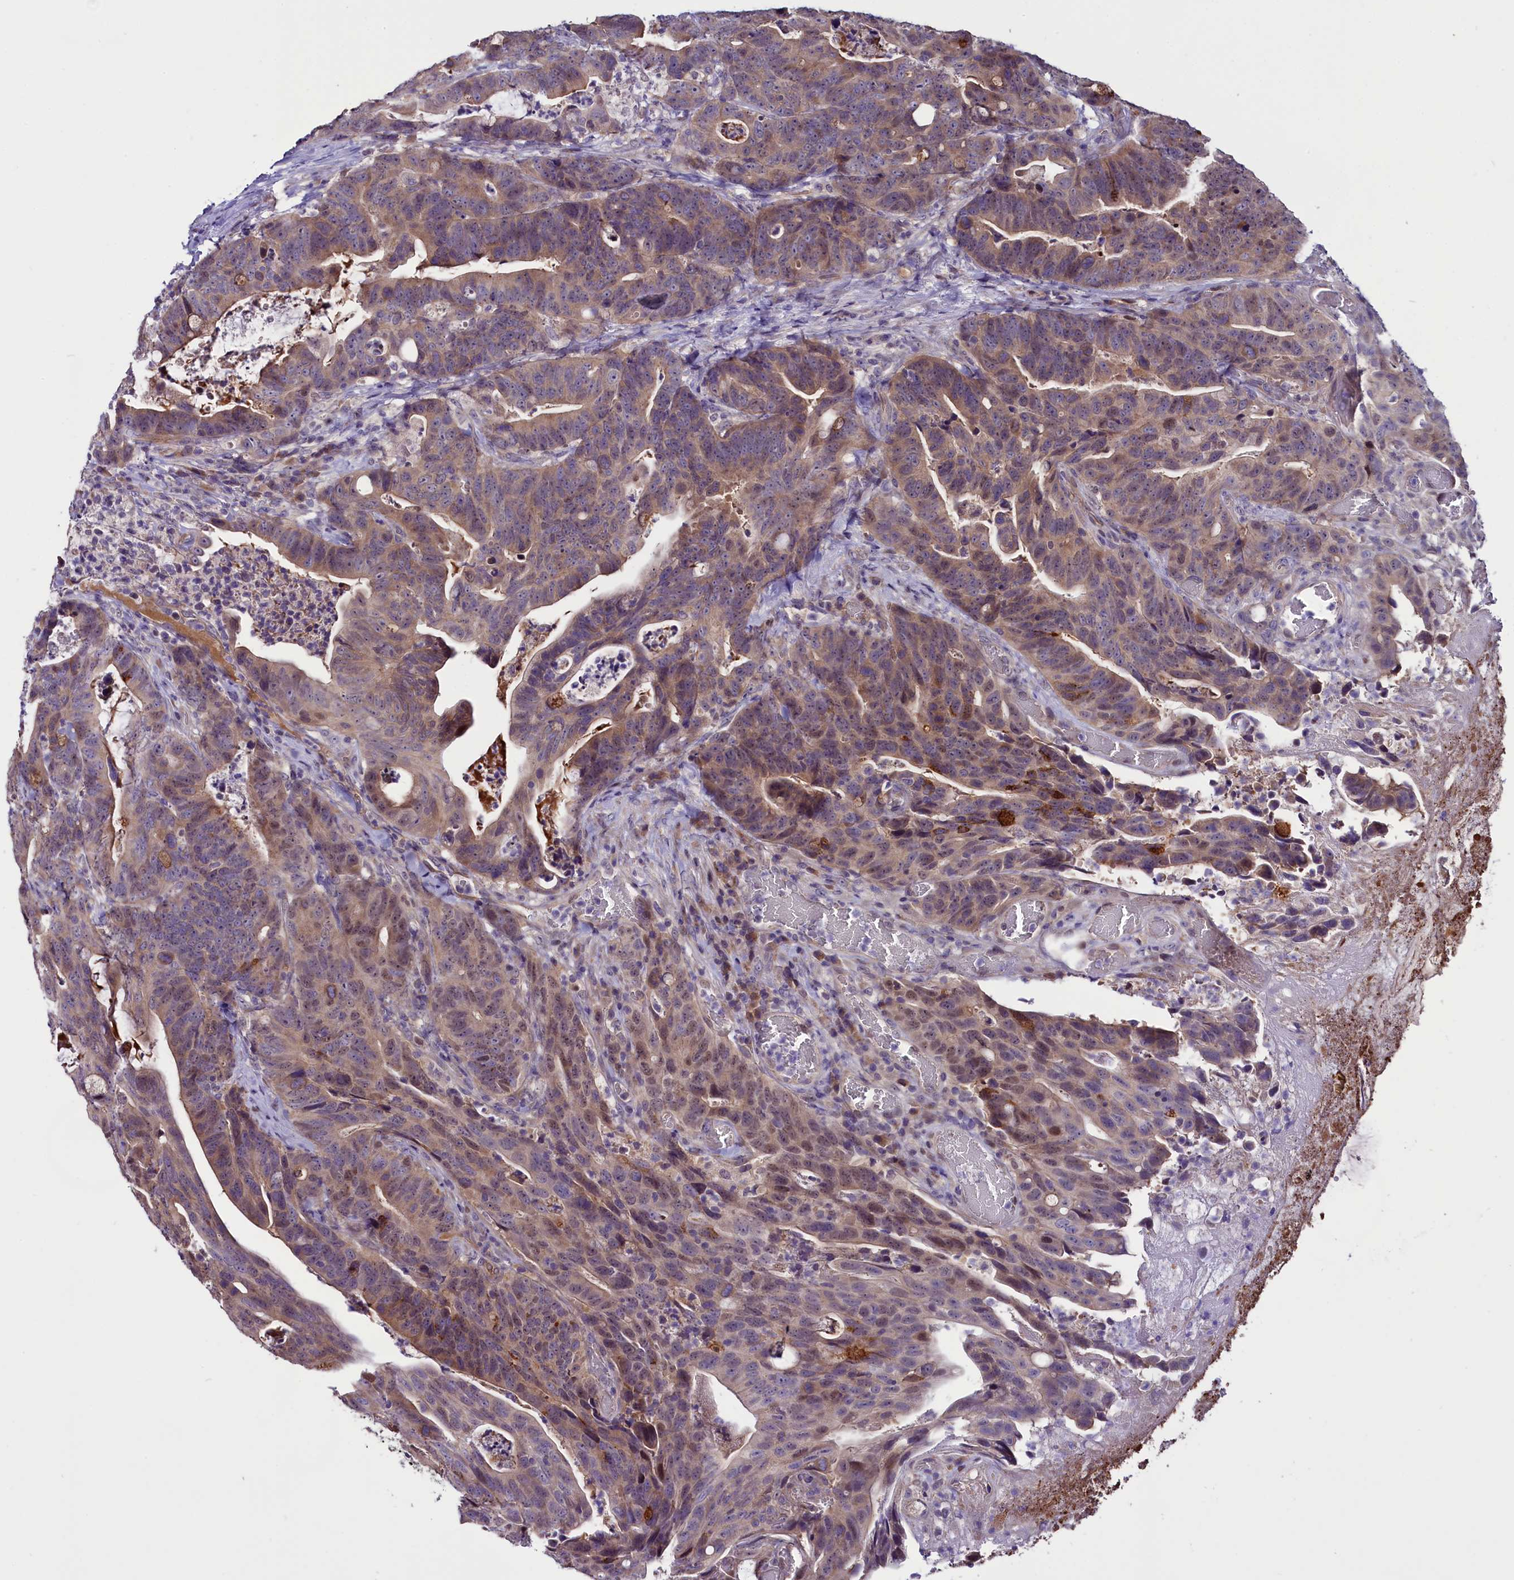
{"staining": {"intensity": "moderate", "quantity": "25%-75%", "location": "cytoplasmic/membranous,nuclear"}, "tissue": "colorectal cancer", "cell_type": "Tumor cells", "image_type": "cancer", "snomed": [{"axis": "morphology", "description": "Adenocarcinoma, NOS"}, {"axis": "topography", "description": "Colon"}], "caption": "Immunohistochemistry of colorectal cancer (adenocarcinoma) demonstrates medium levels of moderate cytoplasmic/membranous and nuclear expression in about 25%-75% of tumor cells.", "gene": "C9orf40", "patient": {"sex": "female", "age": 82}}